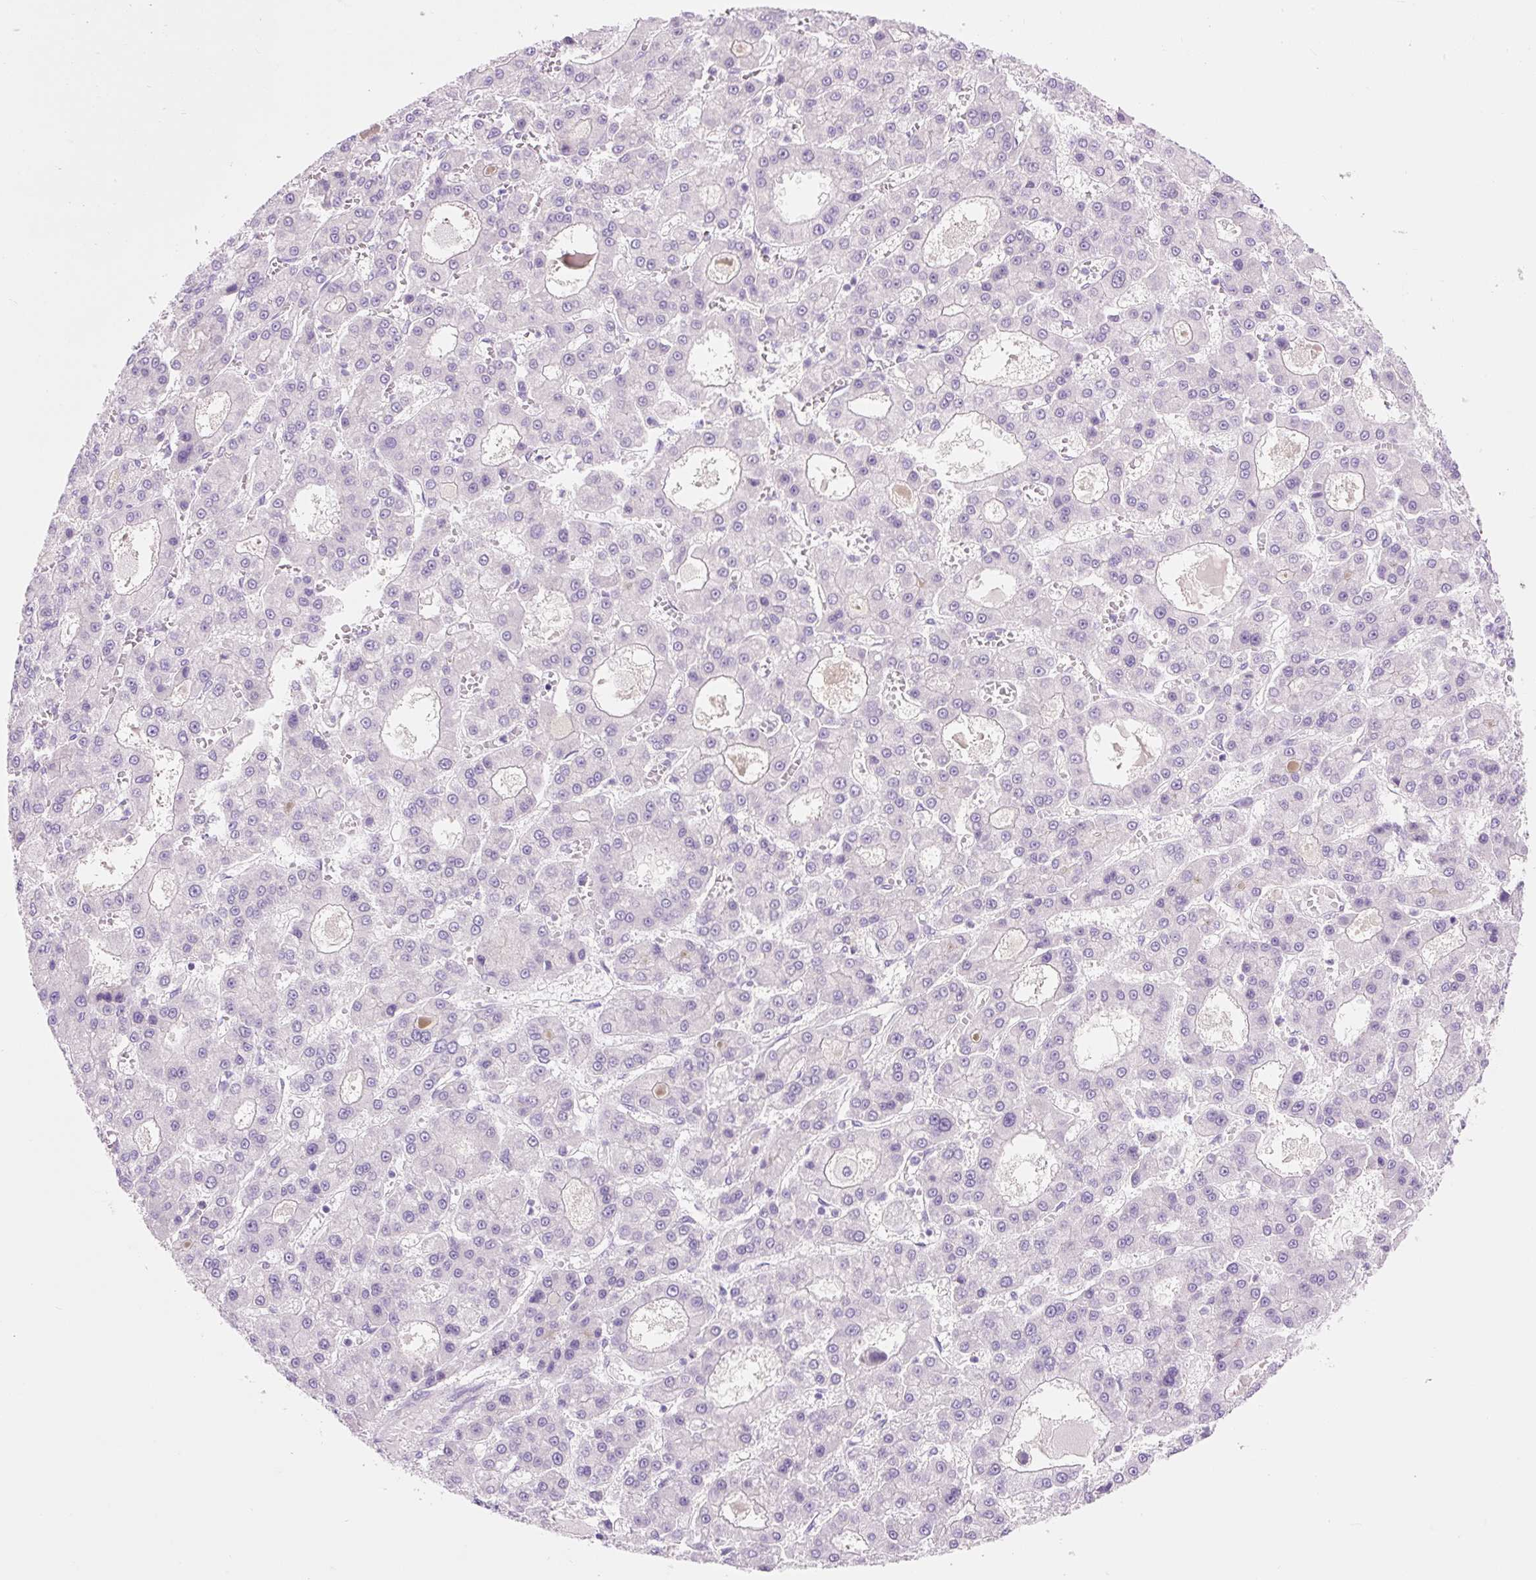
{"staining": {"intensity": "negative", "quantity": "none", "location": "none"}, "tissue": "liver cancer", "cell_type": "Tumor cells", "image_type": "cancer", "snomed": [{"axis": "morphology", "description": "Carcinoma, Hepatocellular, NOS"}, {"axis": "topography", "description": "Liver"}], "caption": "The histopathology image displays no significant staining in tumor cells of liver hepatocellular carcinoma.", "gene": "CELF6", "patient": {"sex": "male", "age": 70}}